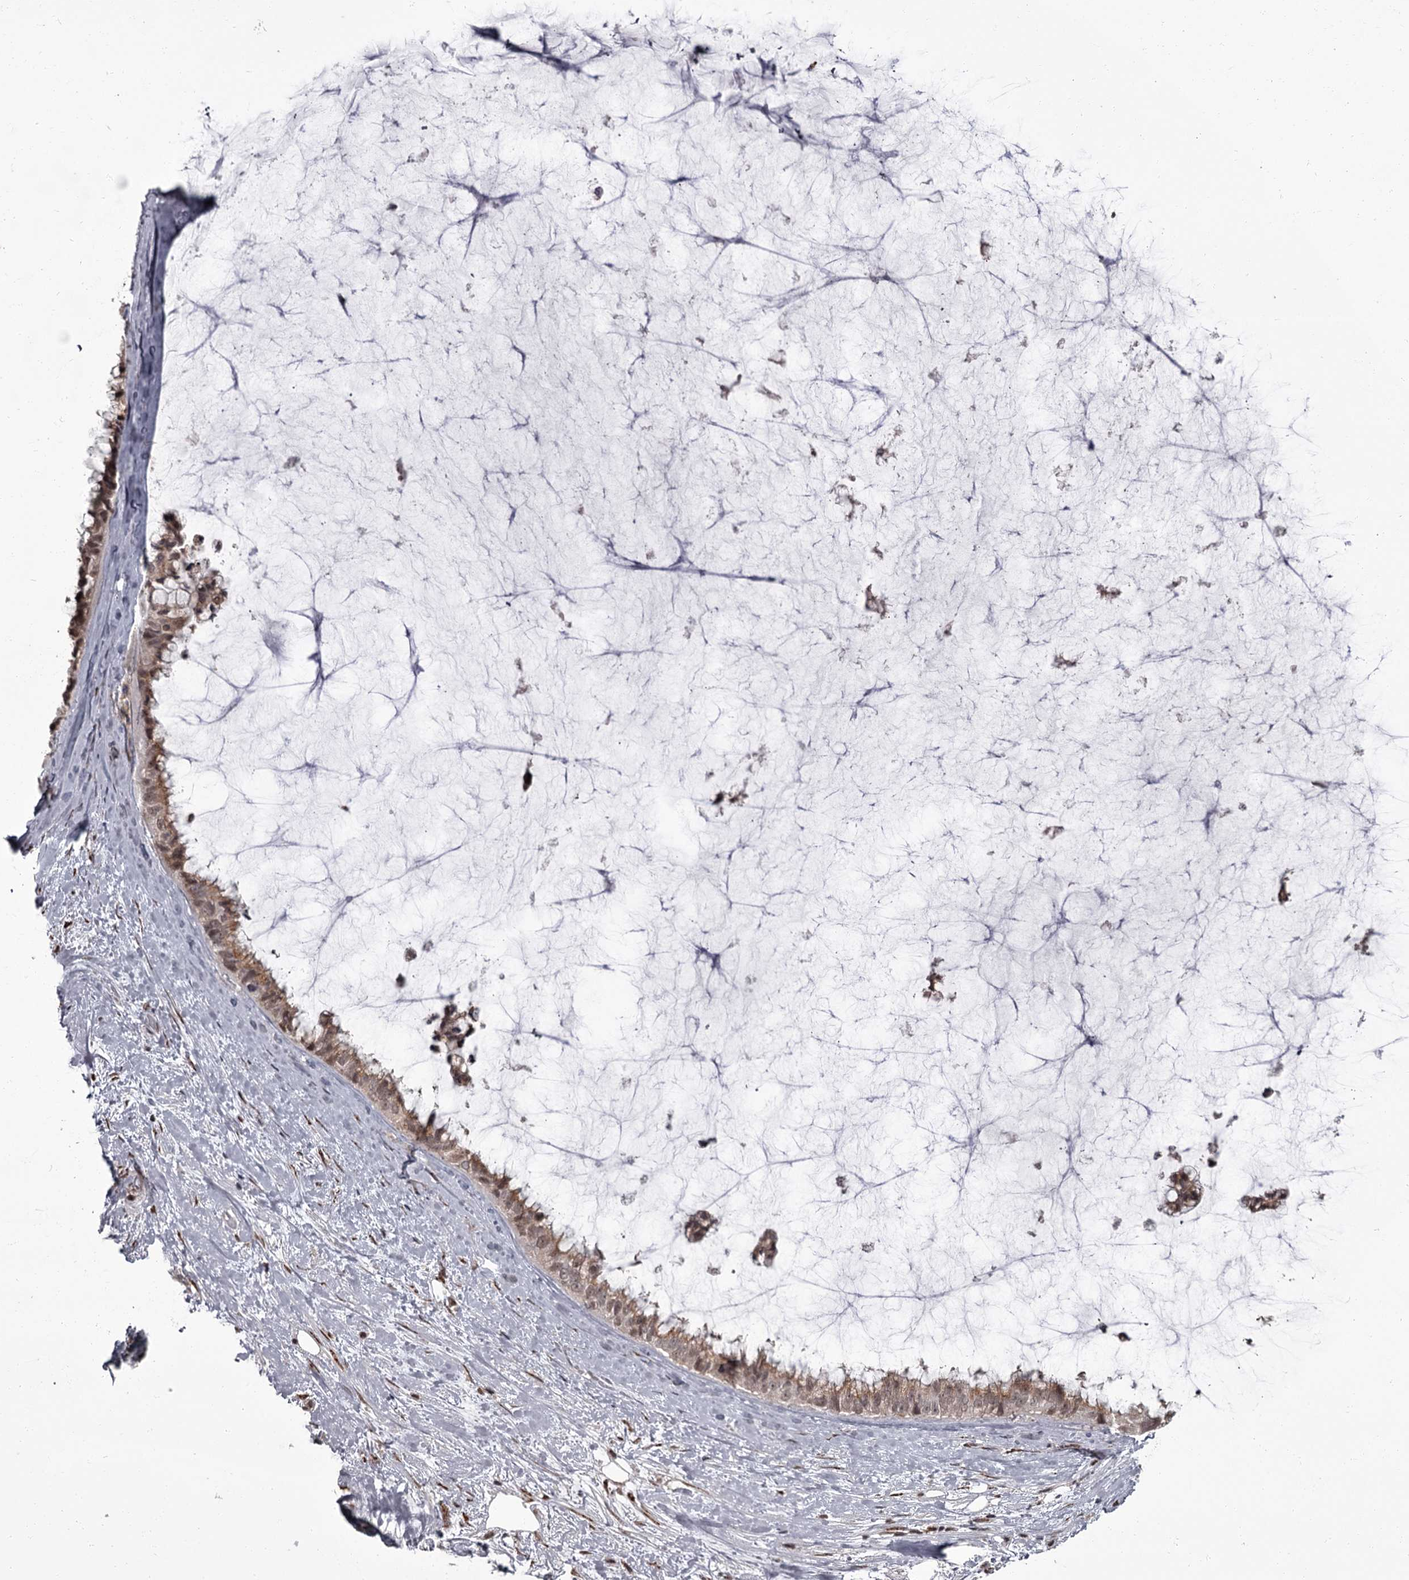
{"staining": {"intensity": "weak", "quantity": ">75%", "location": "nuclear"}, "tissue": "ovarian cancer", "cell_type": "Tumor cells", "image_type": "cancer", "snomed": [{"axis": "morphology", "description": "Cystadenocarcinoma, mucinous, NOS"}, {"axis": "topography", "description": "Ovary"}], "caption": "About >75% of tumor cells in human mucinous cystadenocarcinoma (ovarian) reveal weak nuclear protein expression as visualized by brown immunohistochemical staining.", "gene": "CEP83", "patient": {"sex": "female", "age": 39}}